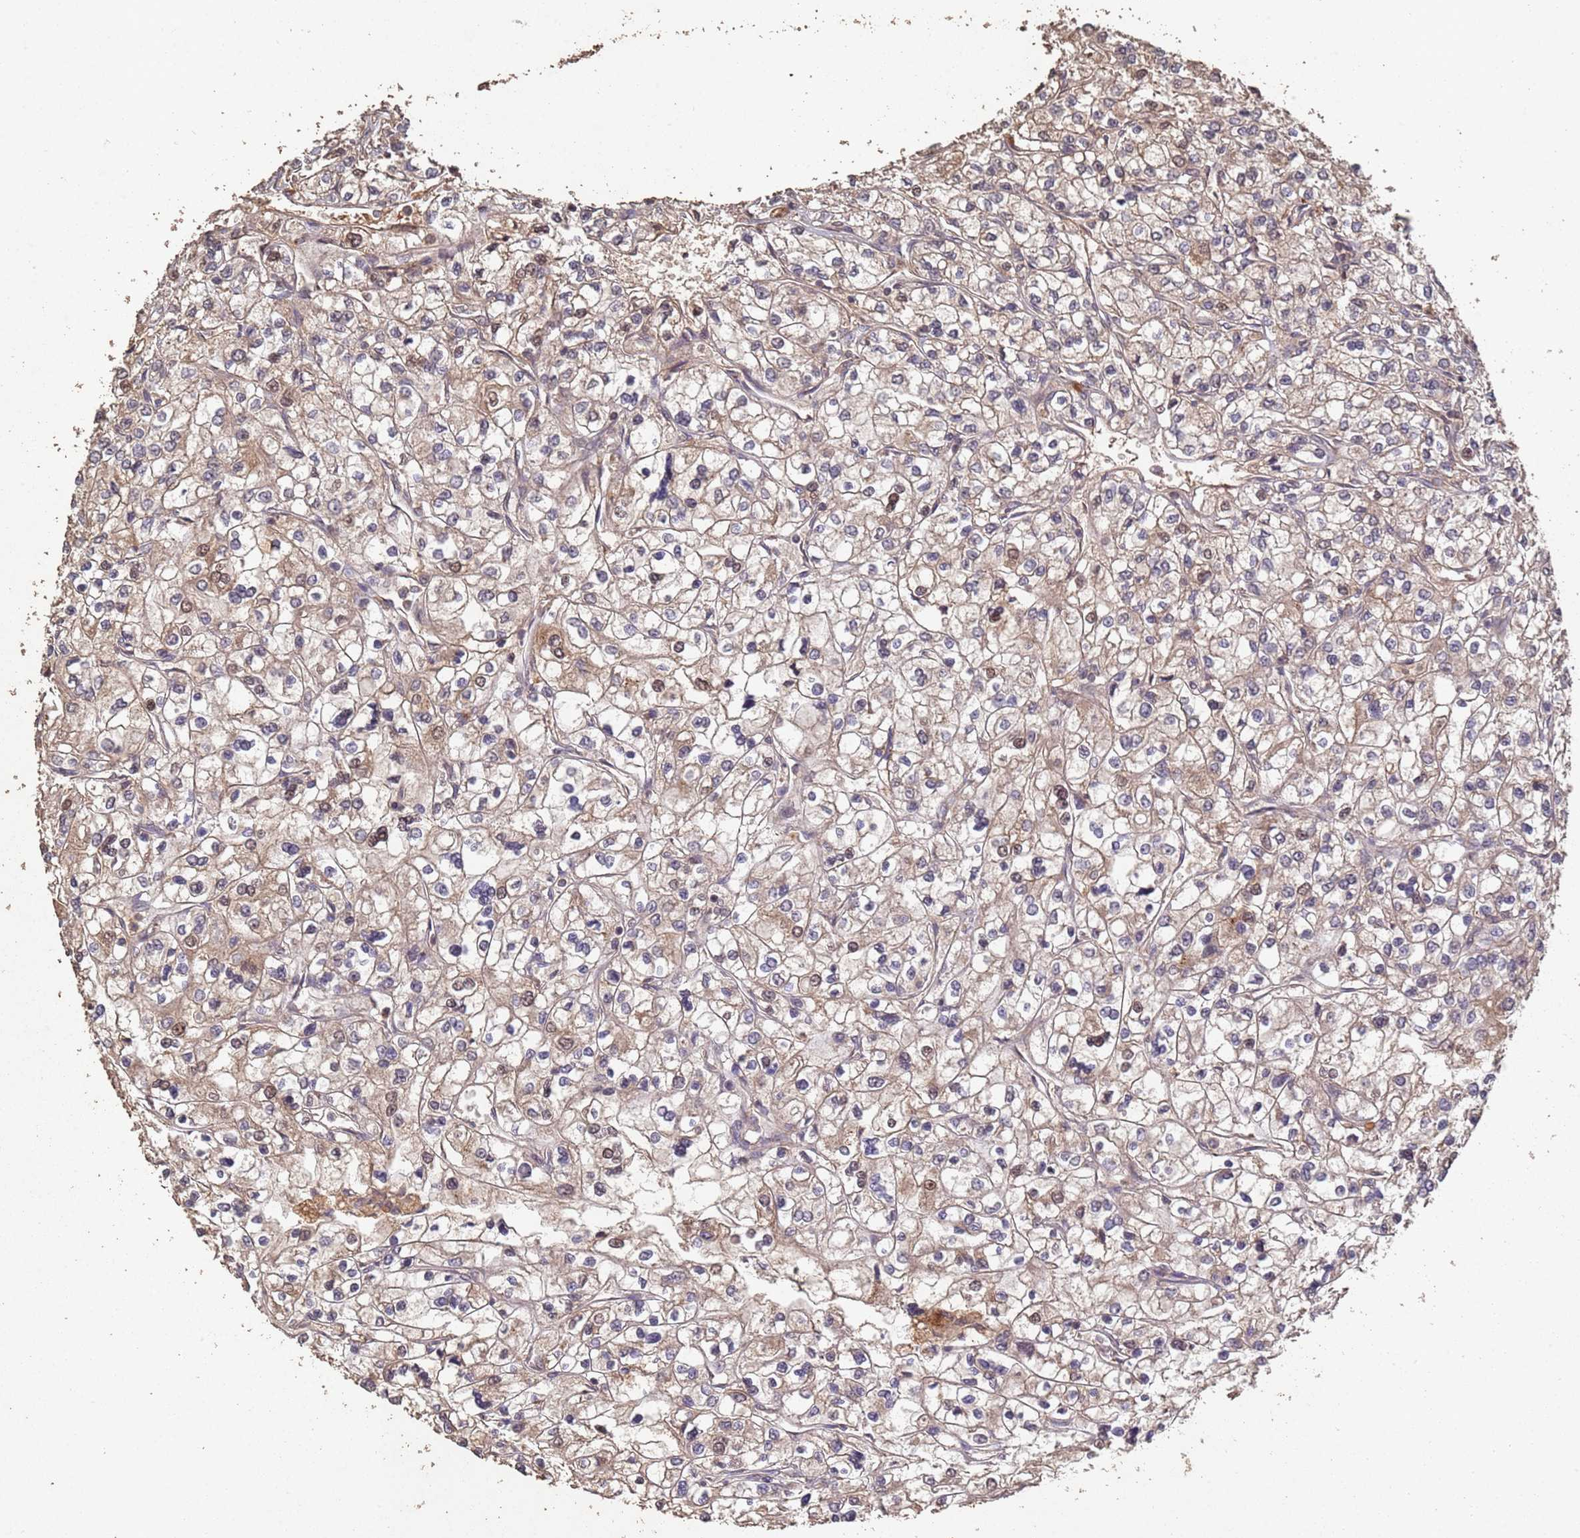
{"staining": {"intensity": "weak", "quantity": ">75%", "location": "cytoplasmic/membranous"}, "tissue": "renal cancer", "cell_type": "Tumor cells", "image_type": "cancer", "snomed": [{"axis": "morphology", "description": "Adenocarcinoma, NOS"}, {"axis": "topography", "description": "Kidney"}], "caption": "Approximately >75% of tumor cells in human renal adenocarcinoma demonstrate weak cytoplasmic/membranous protein expression as visualized by brown immunohistochemical staining.", "gene": "FRAT1", "patient": {"sex": "male", "age": 80}}